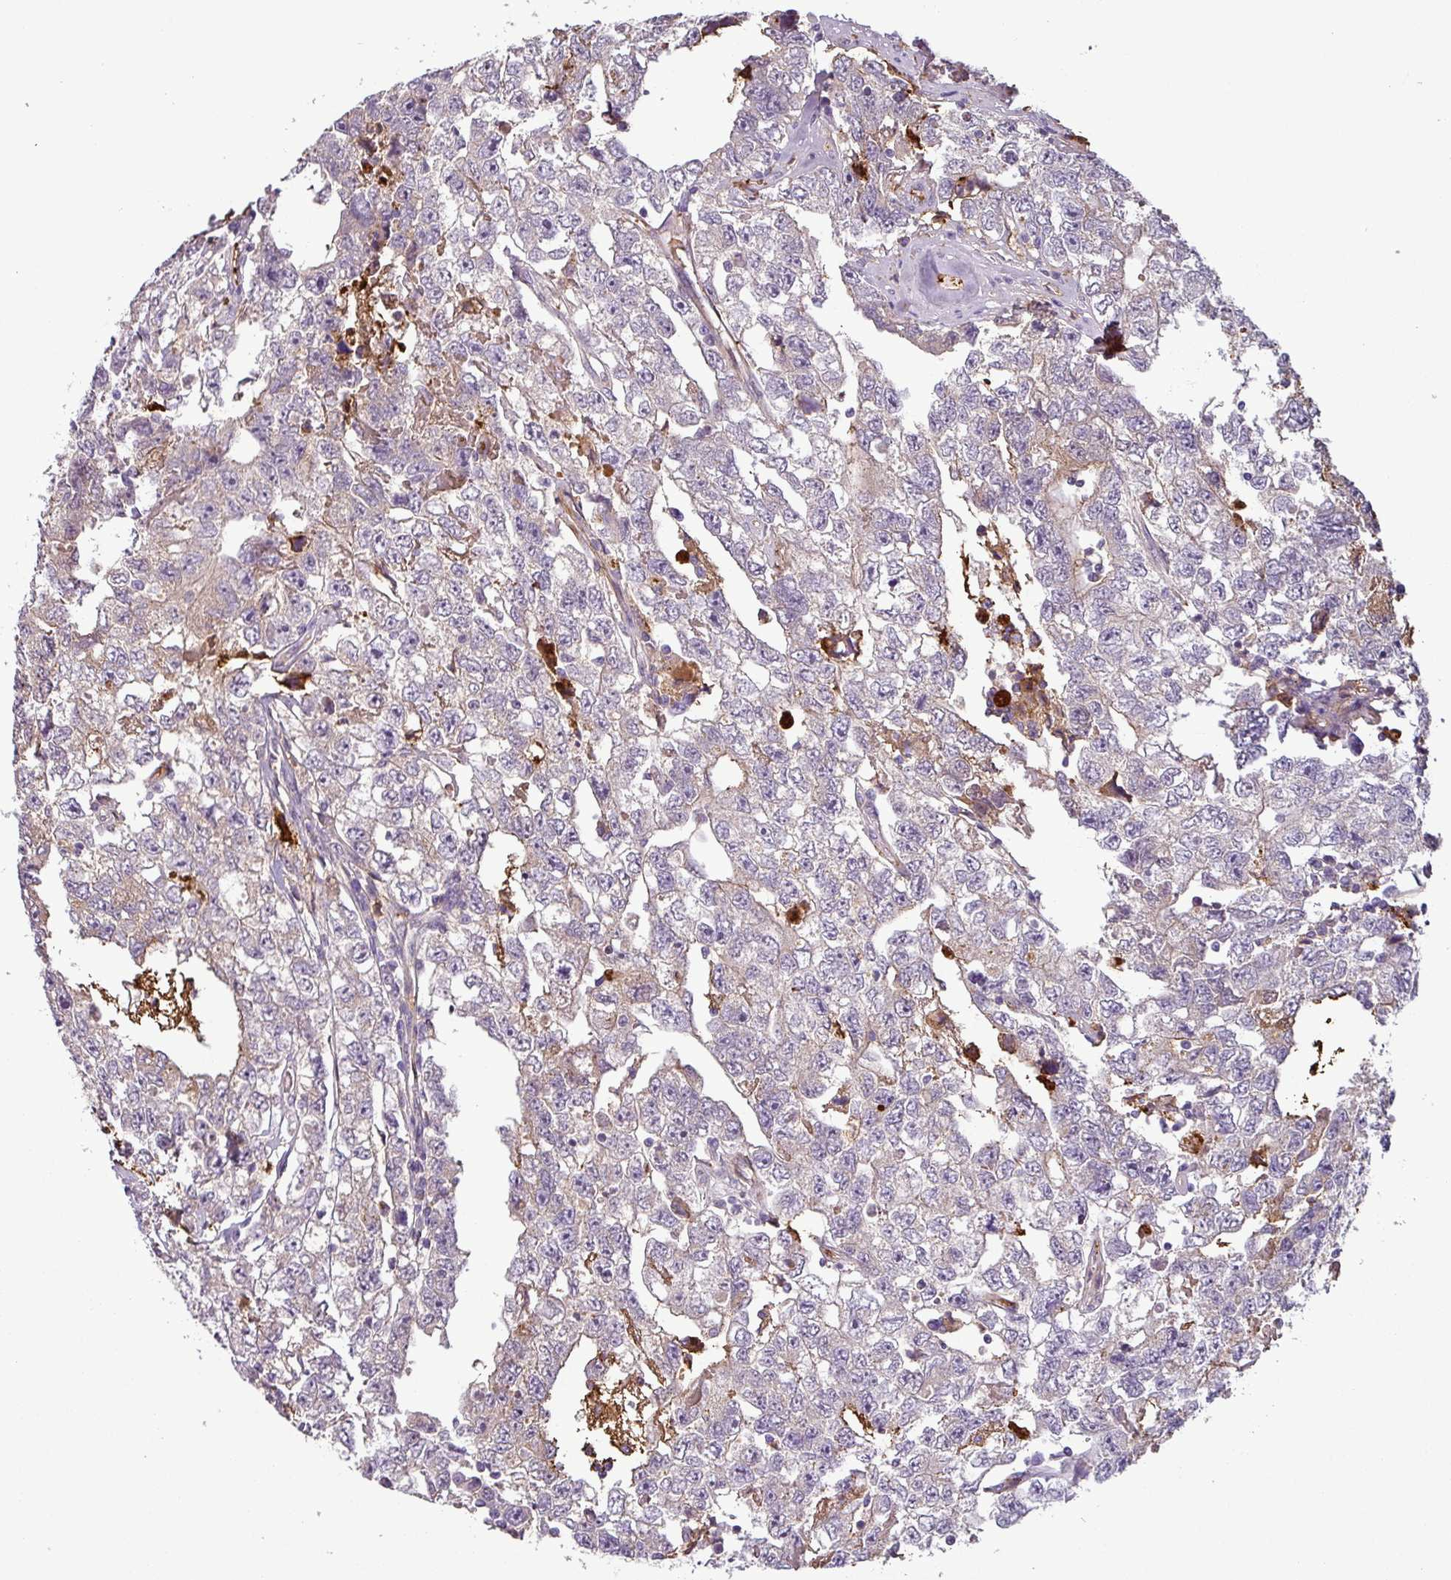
{"staining": {"intensity": "negative", "quantity": "none", "location": "none"}, "tissue": "testis cancer", "cell_type": "Tumor cells", "image_type": "cancer", "snomed": [{"axis": "morphology", "description": "Carcinoma, Embryonal, NOS"}, {"axis": "topography", "description": "Testis"}], "caption": "A high-resolution photomicrograph shows IHC staining of testis cancer (embryonal carcinoma), which exhibits no significant staining in tumor cells.", "gene": "APOC1", "patient": {"sex": "male", "age": 22}}